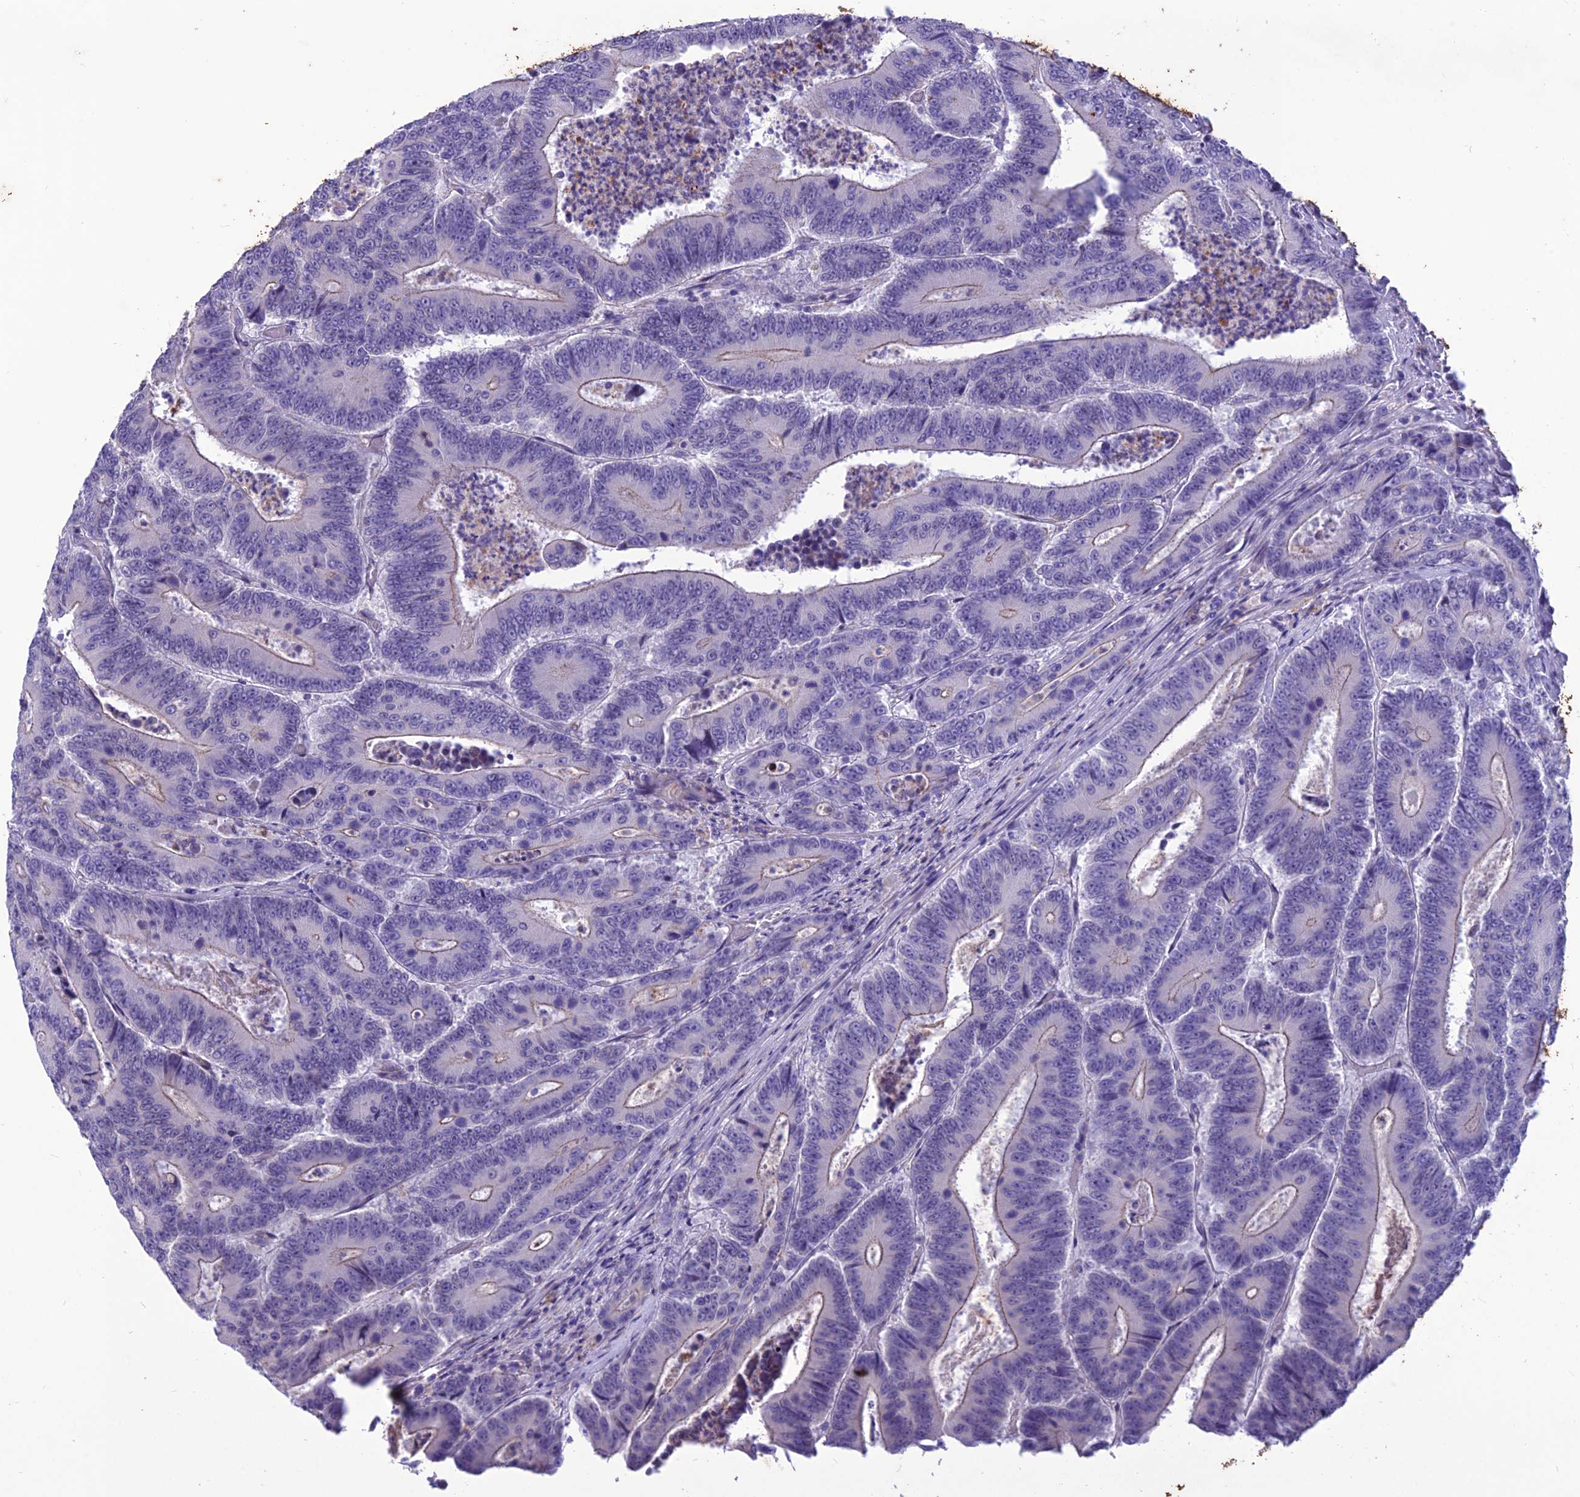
{"staining": {"intensity": "weak", "quantity": "25%-75%", "location": "cytoplasmic/membranous"}, "tissue": "colorectal cancer", "cell_type": "Tumor cells", "image_type": "cancer", "snomed": [{"axis": "morphology", "description": "Adenocarcinoma, NOS"}, {"axis": "topography", "description": "Colon"}], "caption": "Protein staining of colorectal adenocarcinoma tissue demonstrates weak cytoplasmic/membranous positivity in about 25%-75% of tumor cells.", "gene": "IFT172", "patient": {"sex": "male", "age": 83}}